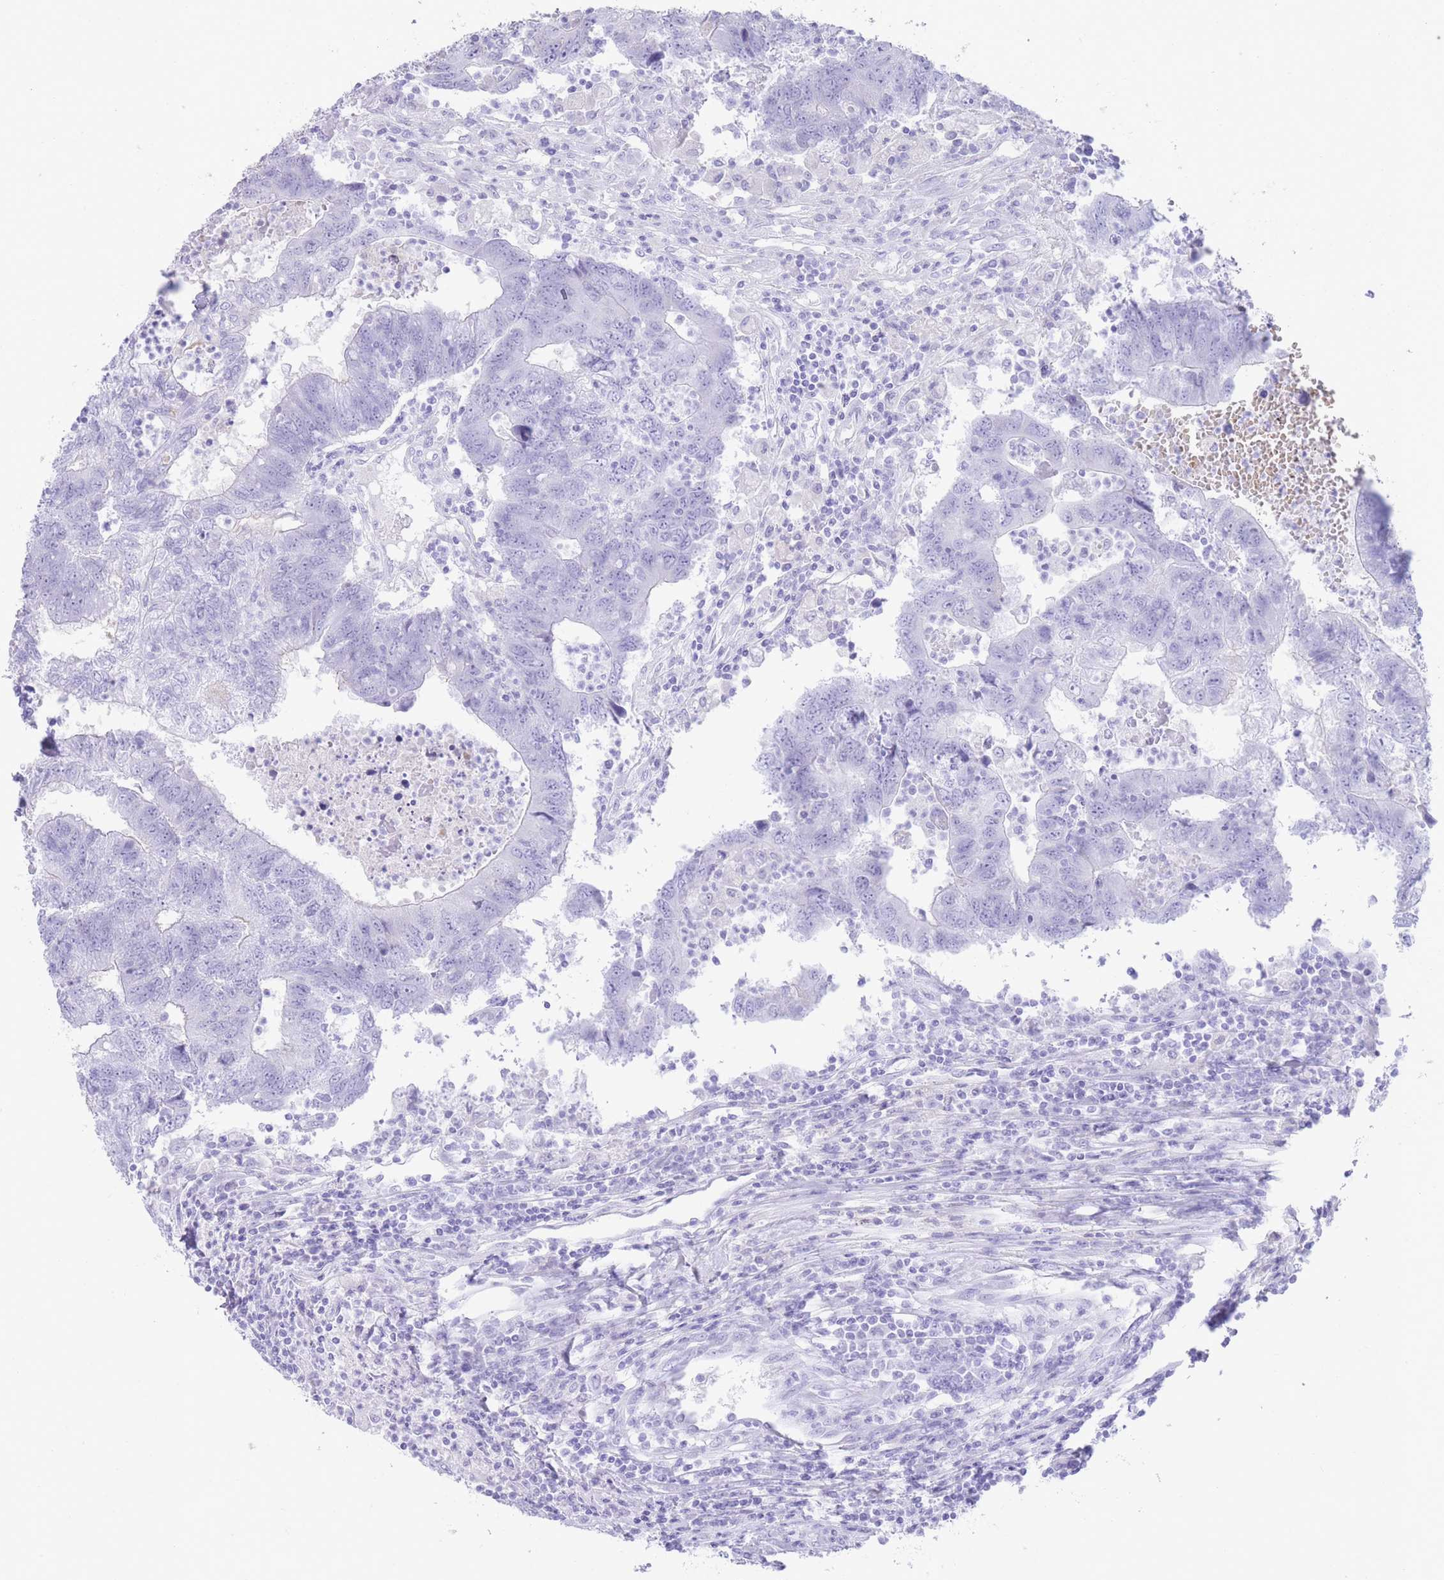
{"staining": {"intensity": "negative", "quantity": "none", "location": "none"}, "tissue": "colorectal cancer", "cell_type": "Tumor cells", "image_type": "cancer", "snomed": [{"axis": "morphology", "description": "Adenocarcinoma, NOS"}, {"axis": "topography", "description": "Colon"}], "caption": "This is an immunohistochemistry (IHC) image of human adenocarcinoma (colorectal). There is no staining in tumor cells.", "gene": "ELOA2", "patient": {"sex": "female", "age": 48}}